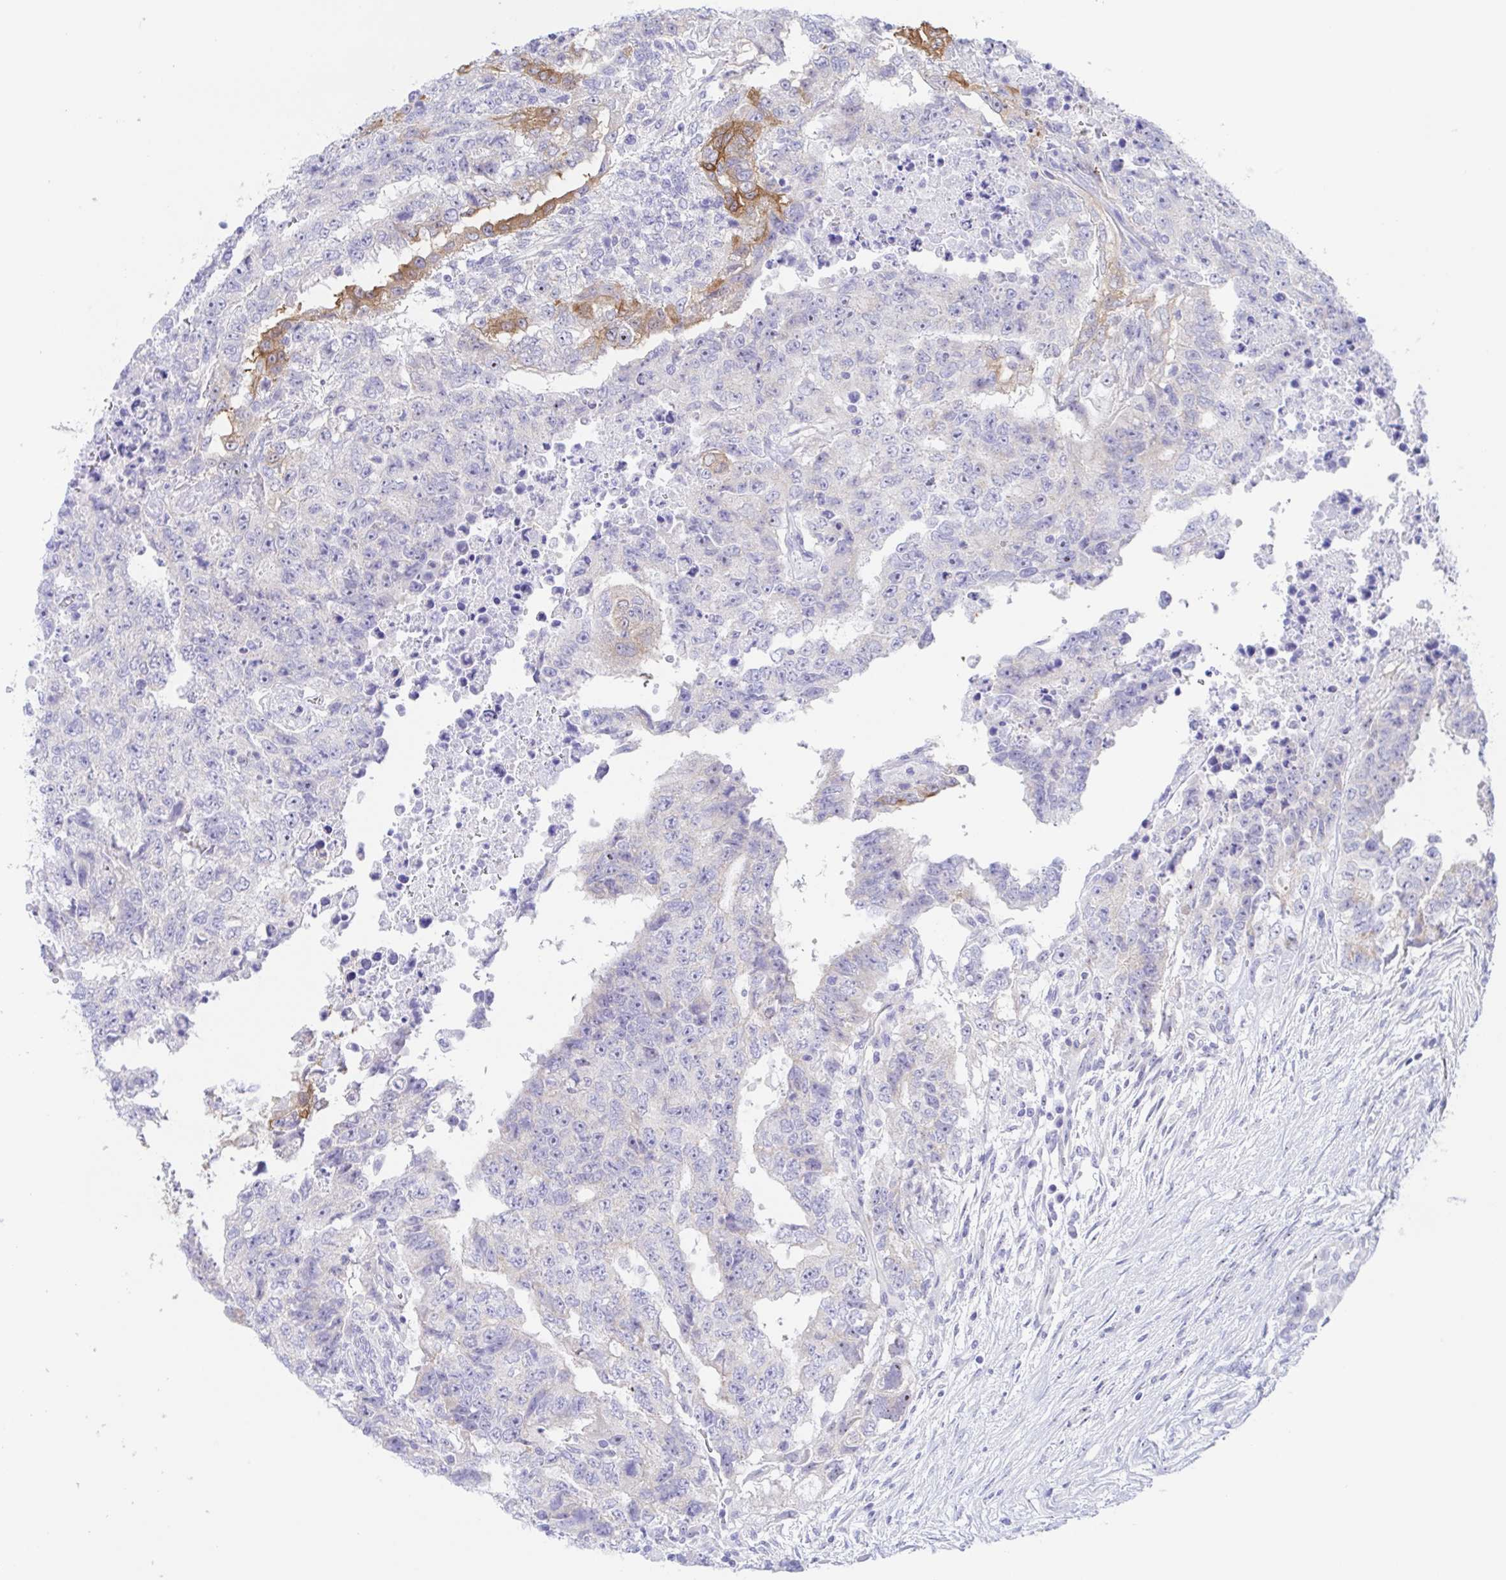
{"staining": {"intensity": "moderate", "quantity": "<25%", "location": "cytoplasmic/membranous"}, "tissue": "testis cancer", "cell_type": "Tumor cells", "image_type": "cancer", "snomed": [{"axis": "morphology", "description": "Carcinoma, Embryonal, NOS"}, {"axis": "topography", "description": "Testis"}], "caption": "Testis cancer was stained to show a protein in brown. There is low levels of moderate cytoplasmic/membranous positivity in about <25% of tumor cells.", "gene": "MUCL3", "patient": {"sex": "male", "age": 24}}